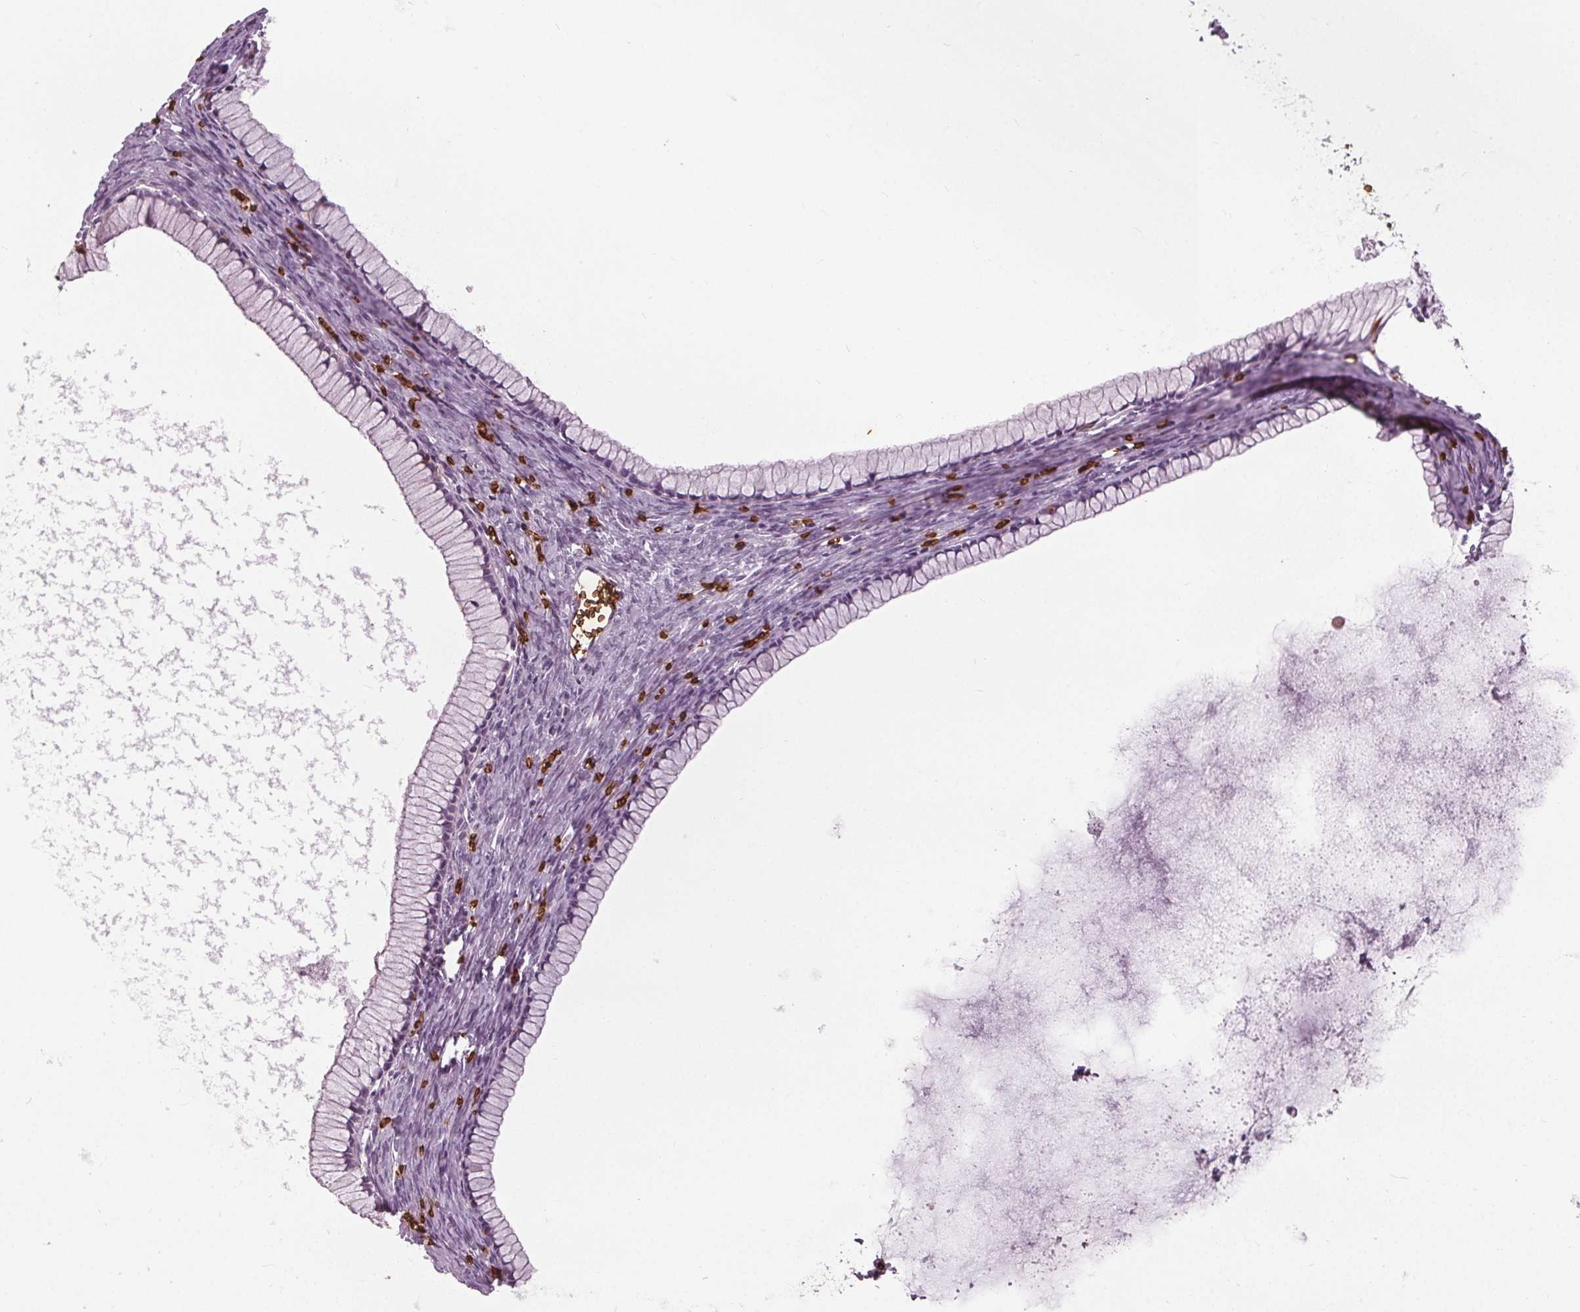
{"staining": {"intensity": "negative", "quantity": "none", "location": "none"}, "tissue": "ovarian cancer", "cell_type": "Tumor cells", "image_type": "cancer", "snomed": [{"axis": "morphology", "description": "Cystadenocarcinoma, mucinous, NOS"}, {"axis": "topography", "description": "Ovary"}], "caption": "The histopathology image exhibits no staining of tumor cells in ovarian cancer.", "gene": "SLC4A1", "patient": {"sex": "female", "age": 41}}